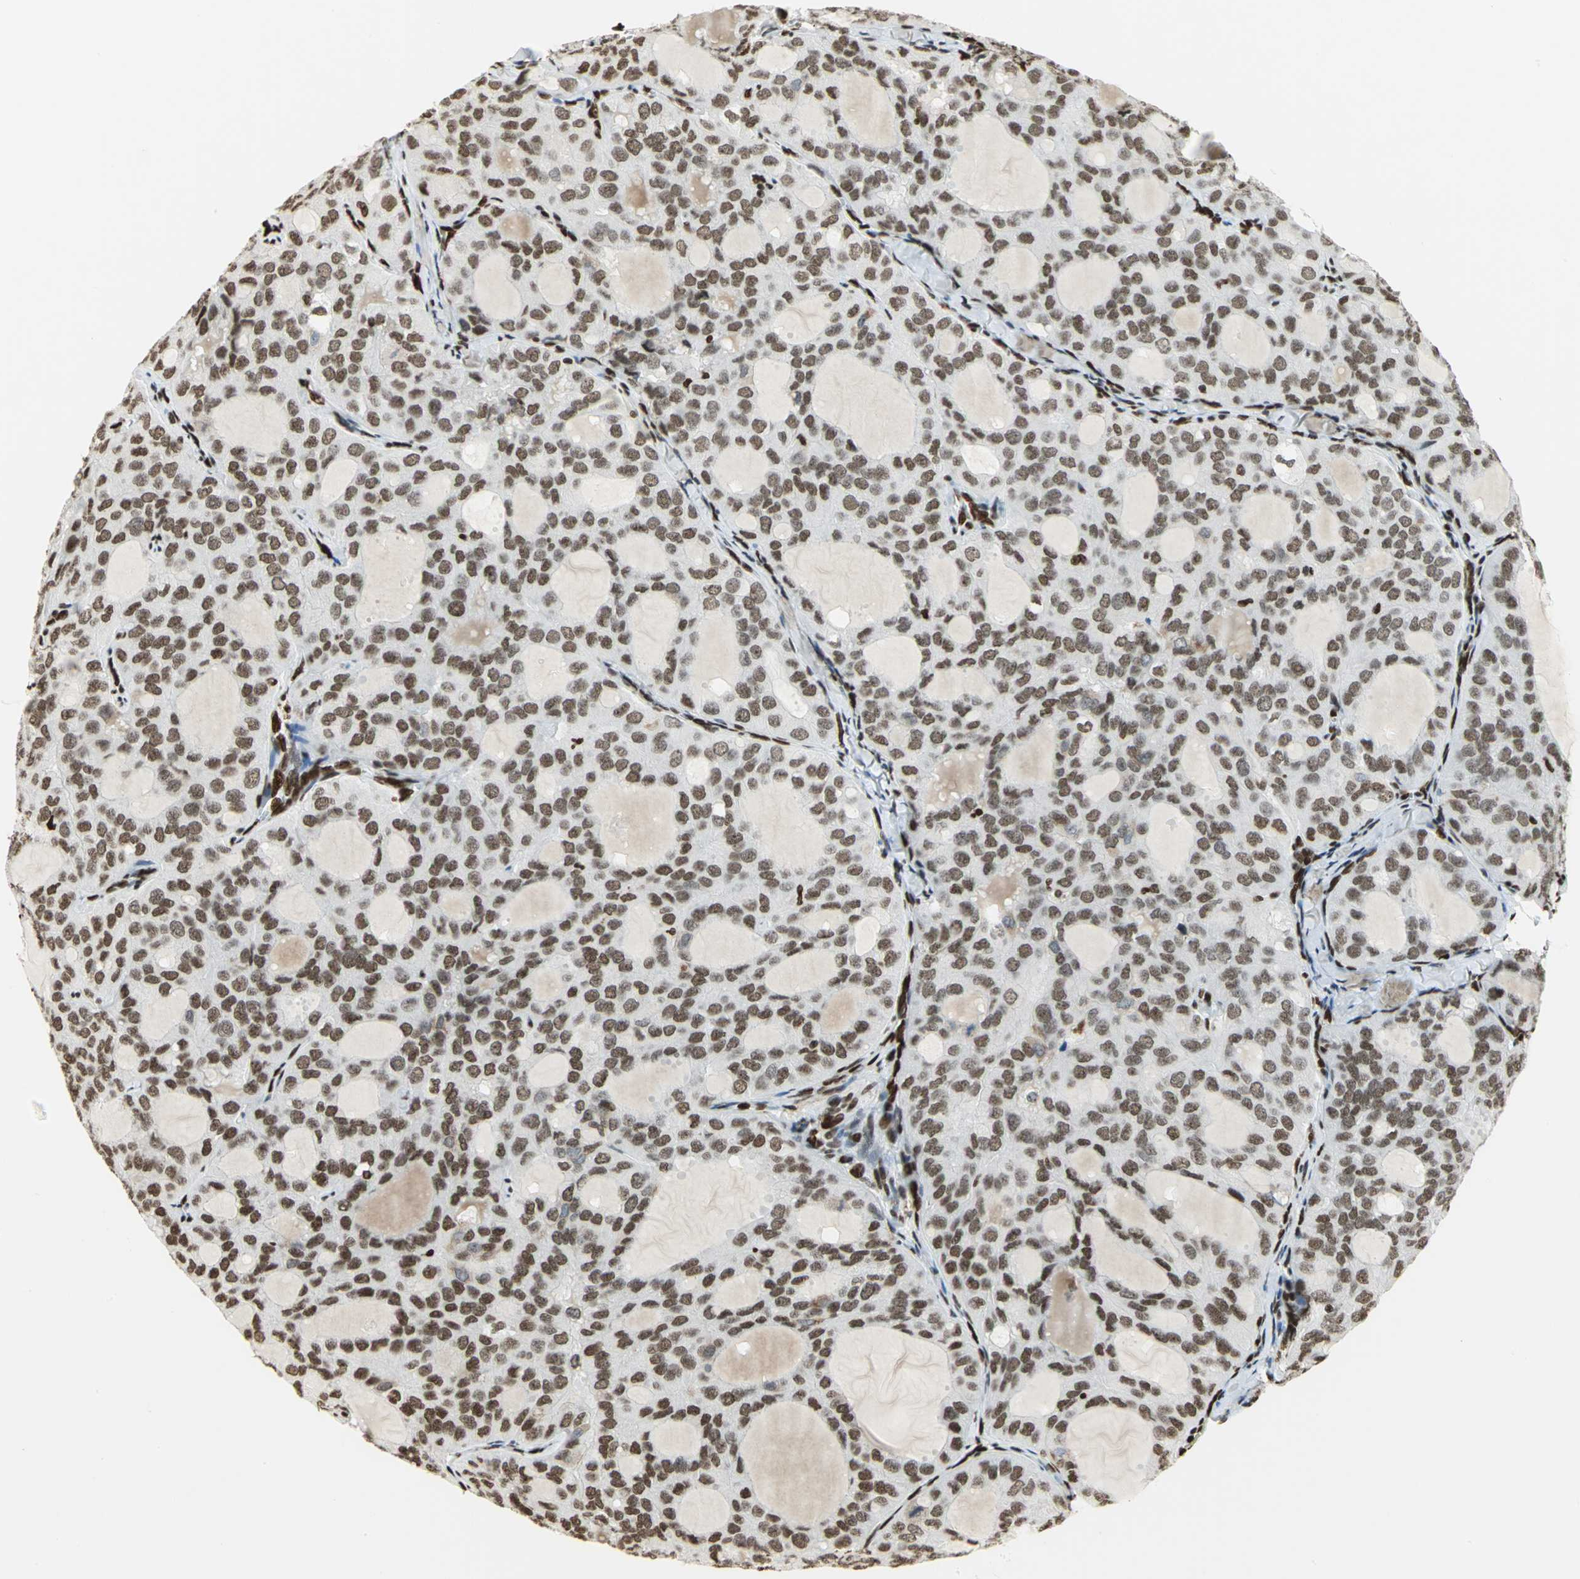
{"staining": {"intensity": "moderate", "quantity": ">75%", "location": "nuclear"}, "tissue": "thyroid cancer", "cell_type": "Tumor cells", "image_type": "cancer", "snomed": [{"axis": "morphology", "description": "Follicular adenoma carcinoma, NOS"}, {"axis": "topography", "description": "Thyroid gland"}], "caption": "An image of thyroid follicular adenoma carcinoma stained for a protein exhibits moderate nuclear brown staining in tumor cells. Using DAB (brown) and hematoxylin (blue) stains, captured at high magnification using brightfield microscopy.", "gene": "HMGB1", "patient": {"sex": "male", "age": 75}}